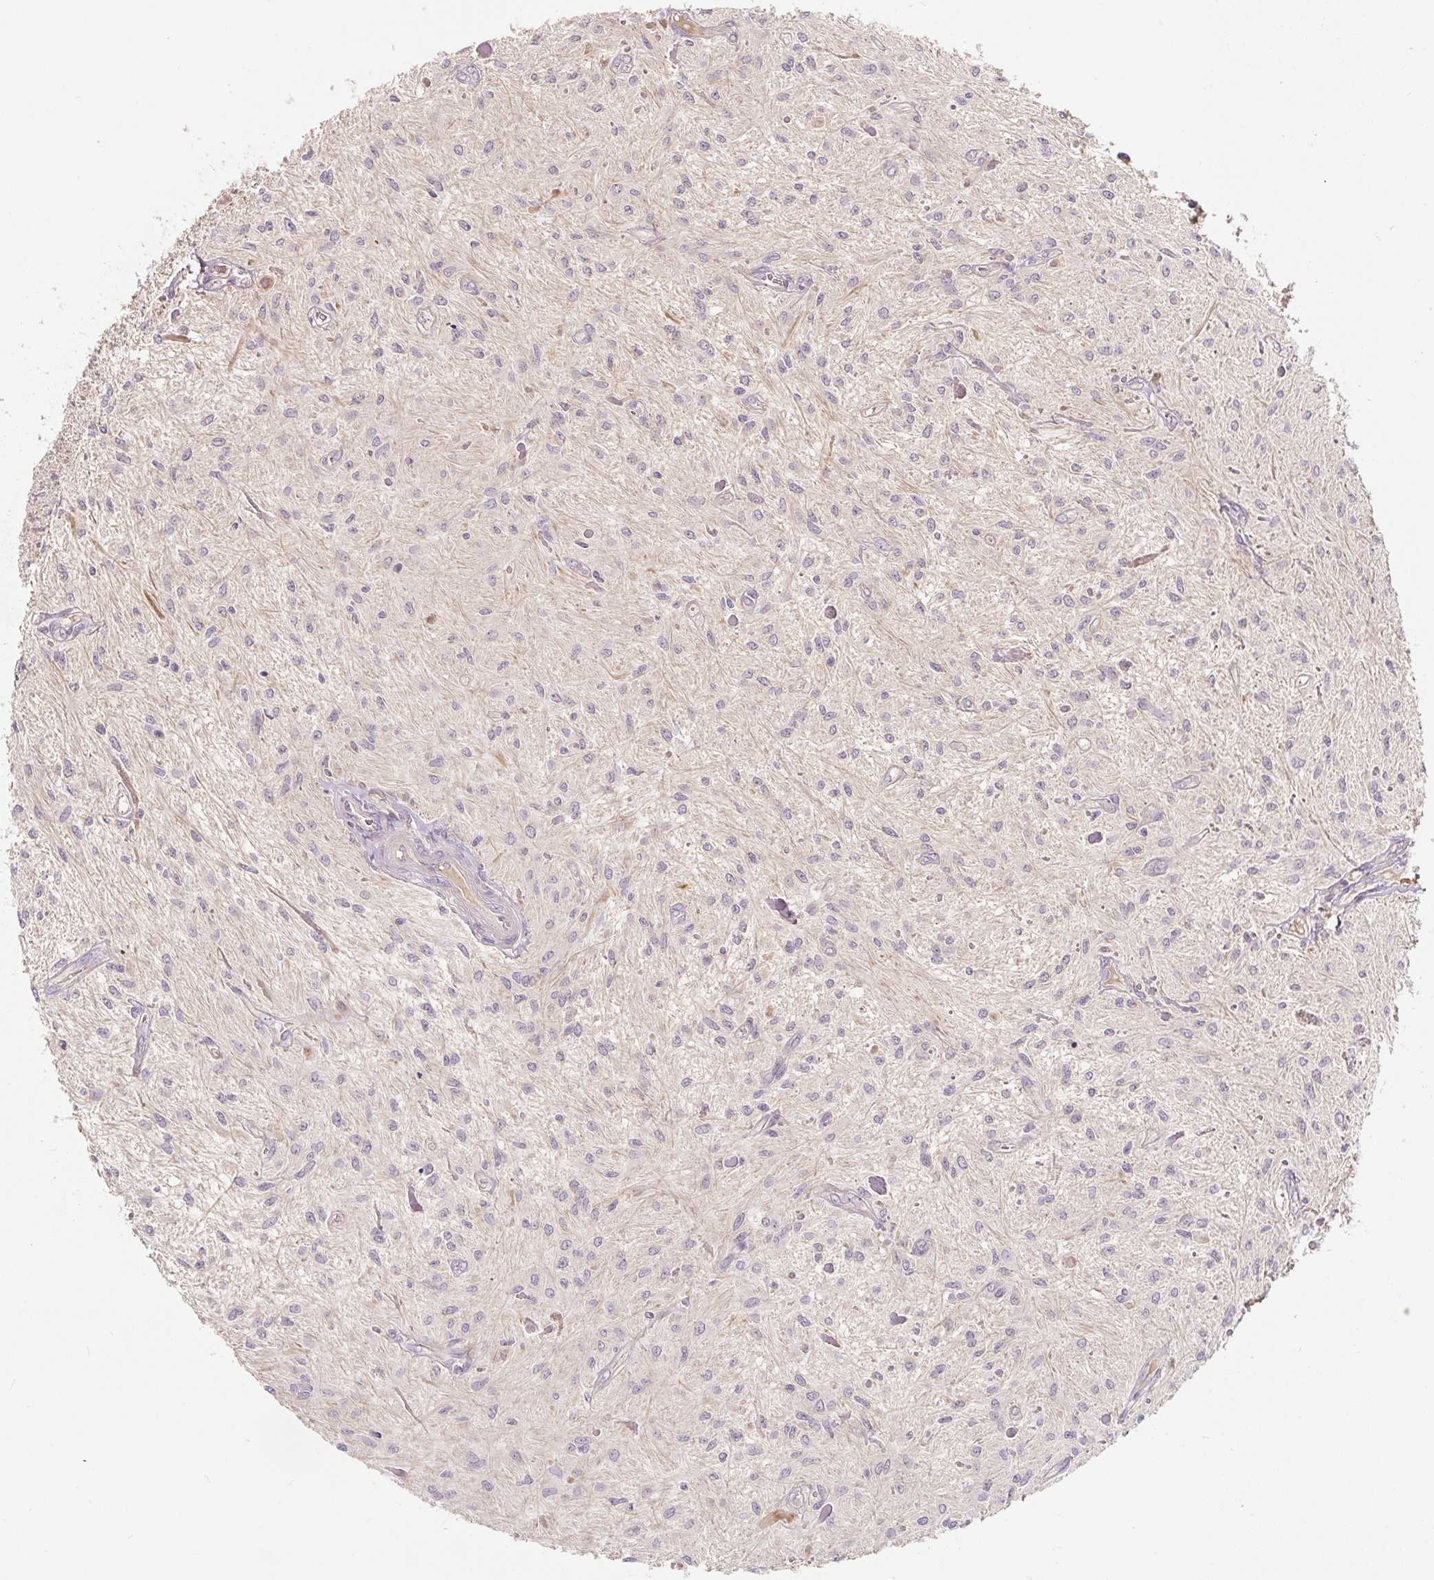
{"staining": {"intensity": "negative", "quantity": "none", "location": "none"}, "tissue": "glioma", "cell_type": "Tumor cells", "image_type": "cancer", "snomed": [{"axis": "morphology", "description": "Glioma, malignant, Low grade"}, {"axis": "topography", "description": "Cerebellum"}], "caption": "Immunohistochemical staining of human low-grade glioma (malignant) shows no significant positivity in tumor cells. (DAB (3,3'-diaminobenzidine) immunohistochemistry visualized using brightfield microscopy, high magnification).", "gene": "PWWP3B", "patient": {"sex": "female", "age": 14}}